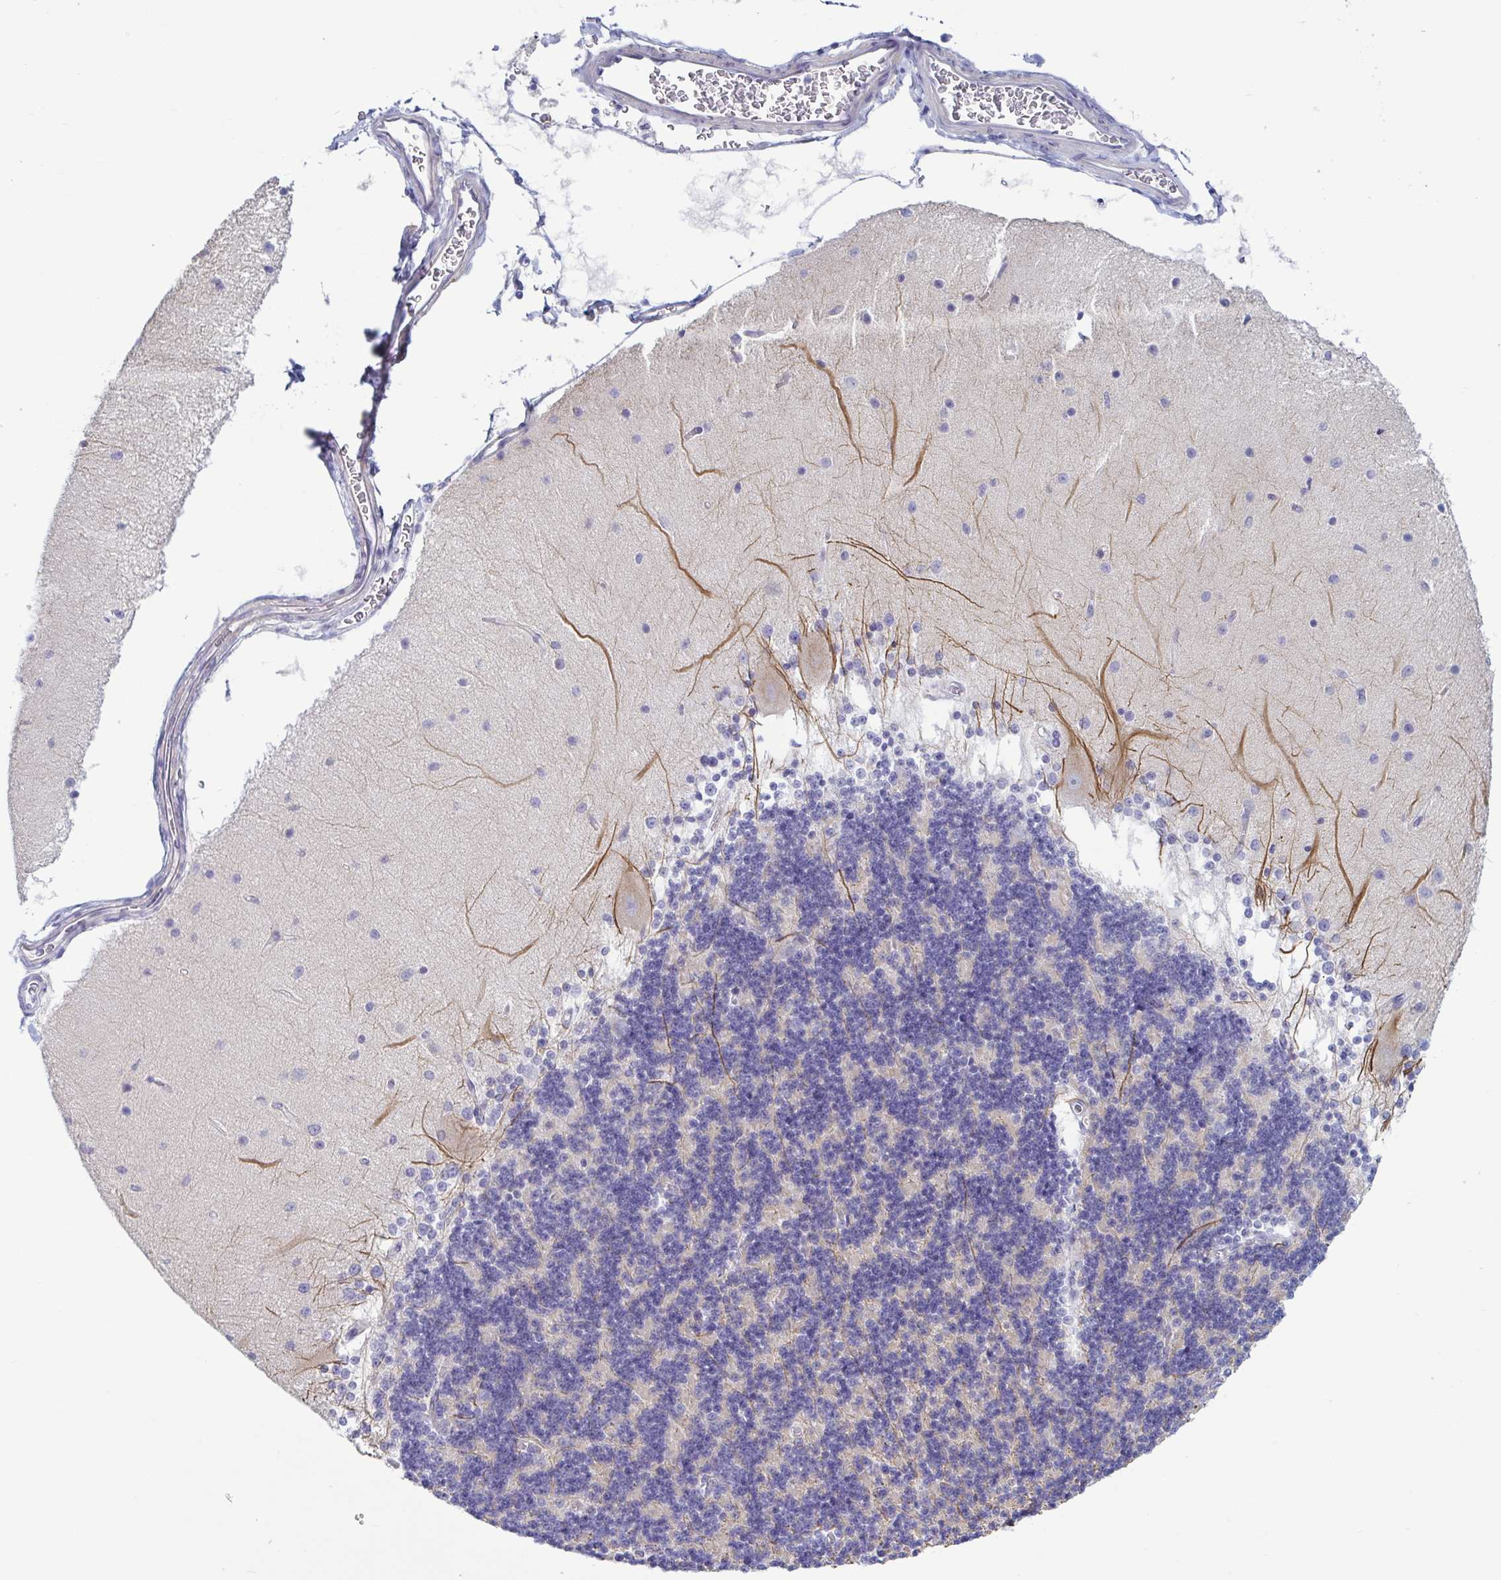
{"staining": {"intensity": "negative", "quantity": "none", "location": "none"}, "tissue": "cerebellum", "cell_type": "Cells in granular layer", "image_type": "normal", "snomed": [{"axis": "morphology", "description": "Normal tissue, NOS"}, {"axis": "topography", "description": "Cerebellum"}], "caption": "Immunohistochemical staining of normal cerebellum displays no significant expression in cells in granular layer.", "gene": "TNNI2", "patient": {"sex": "female", "age": 54}}